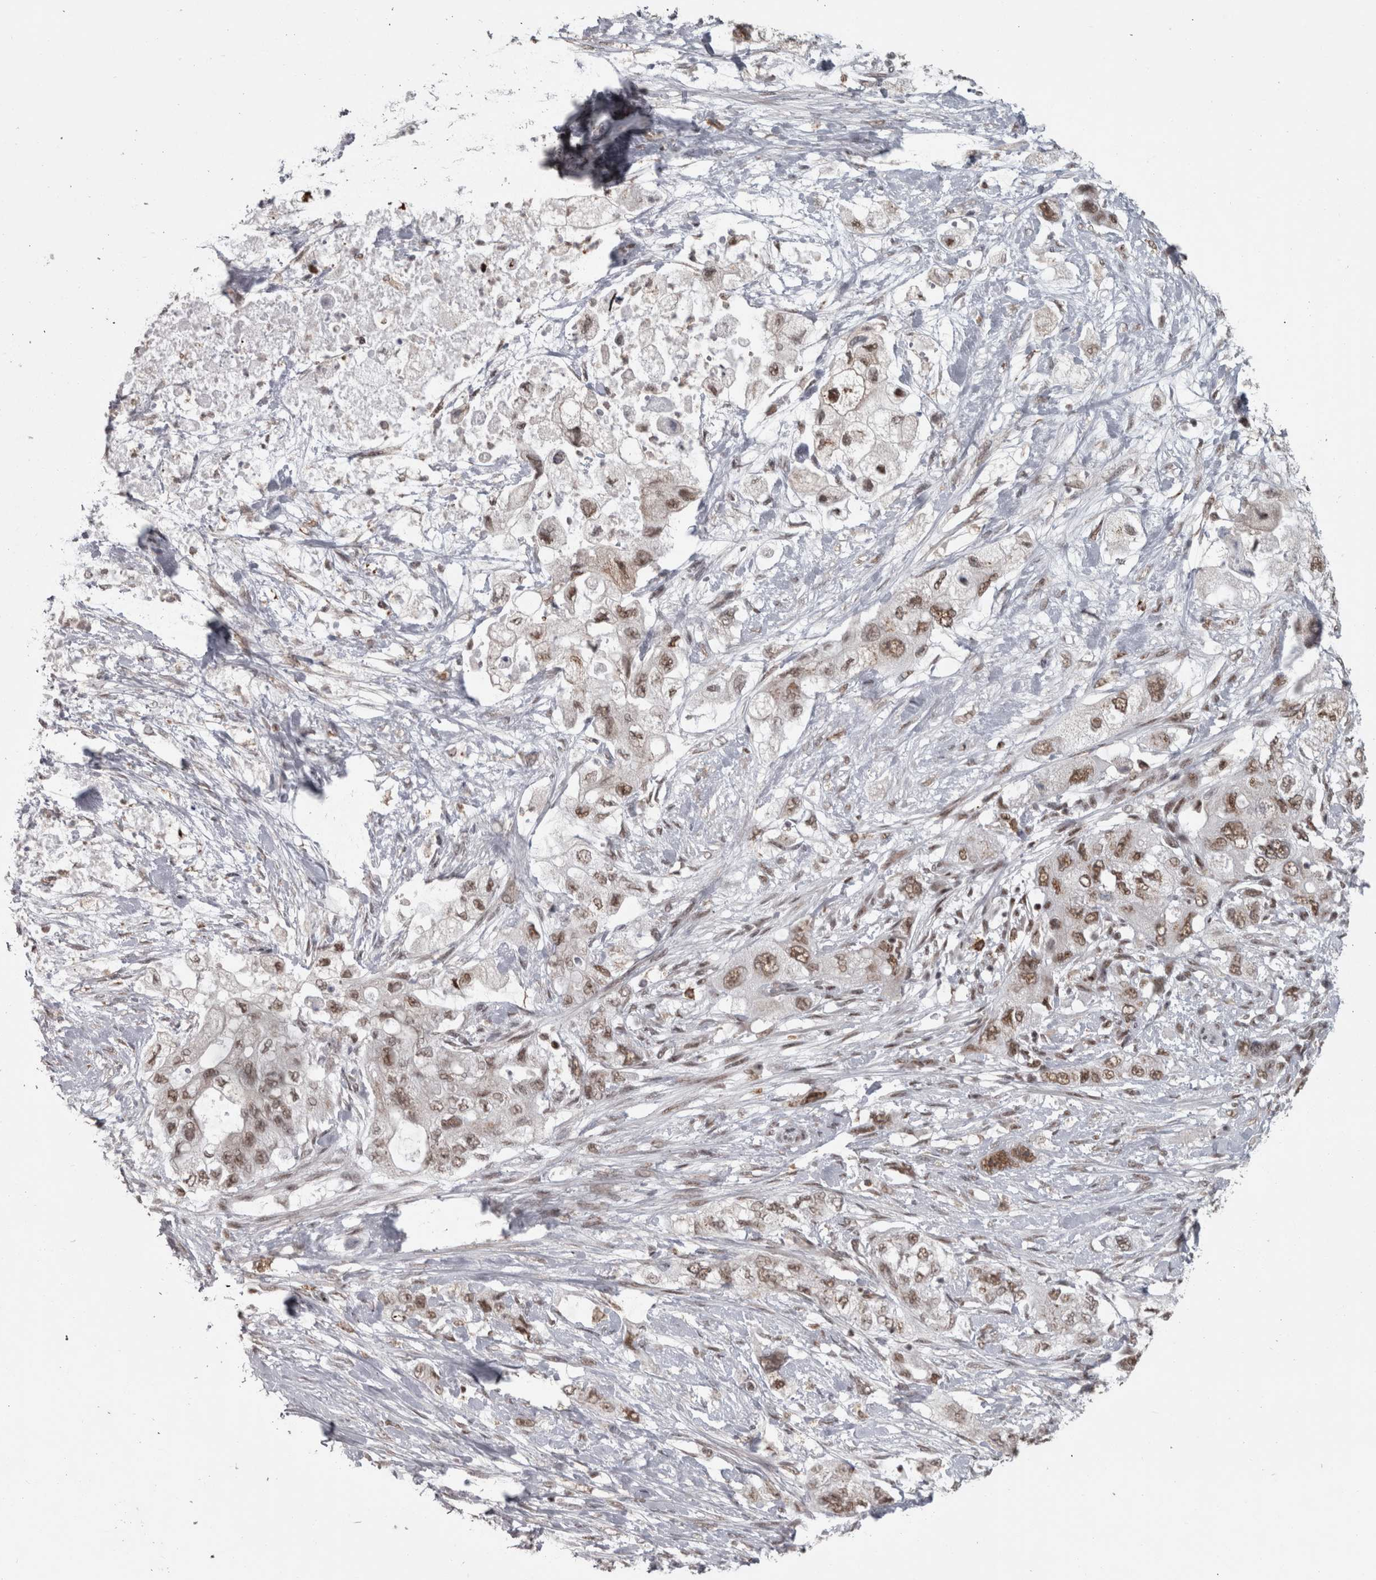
{"staining": {"intensity": "moderate", "quantity": ">75%", "location": "nuclear"}, "tissue": "pancreatic cancer", "cell_type": "Tumor cells", "image_type": "cancer", "snomed": [{"axis": "morphology", "description": "Adenocarcinoma, NOS"}, {"axis": "topography", "description": "Pancreas"}], "caption": "Immunohistochemical staining of pancreatic cancer reveals moderate nuclear protein staining in about >75% of tumor cells.", "gene": "MICU3", "patient": {"sex": "female", "age": 73}}